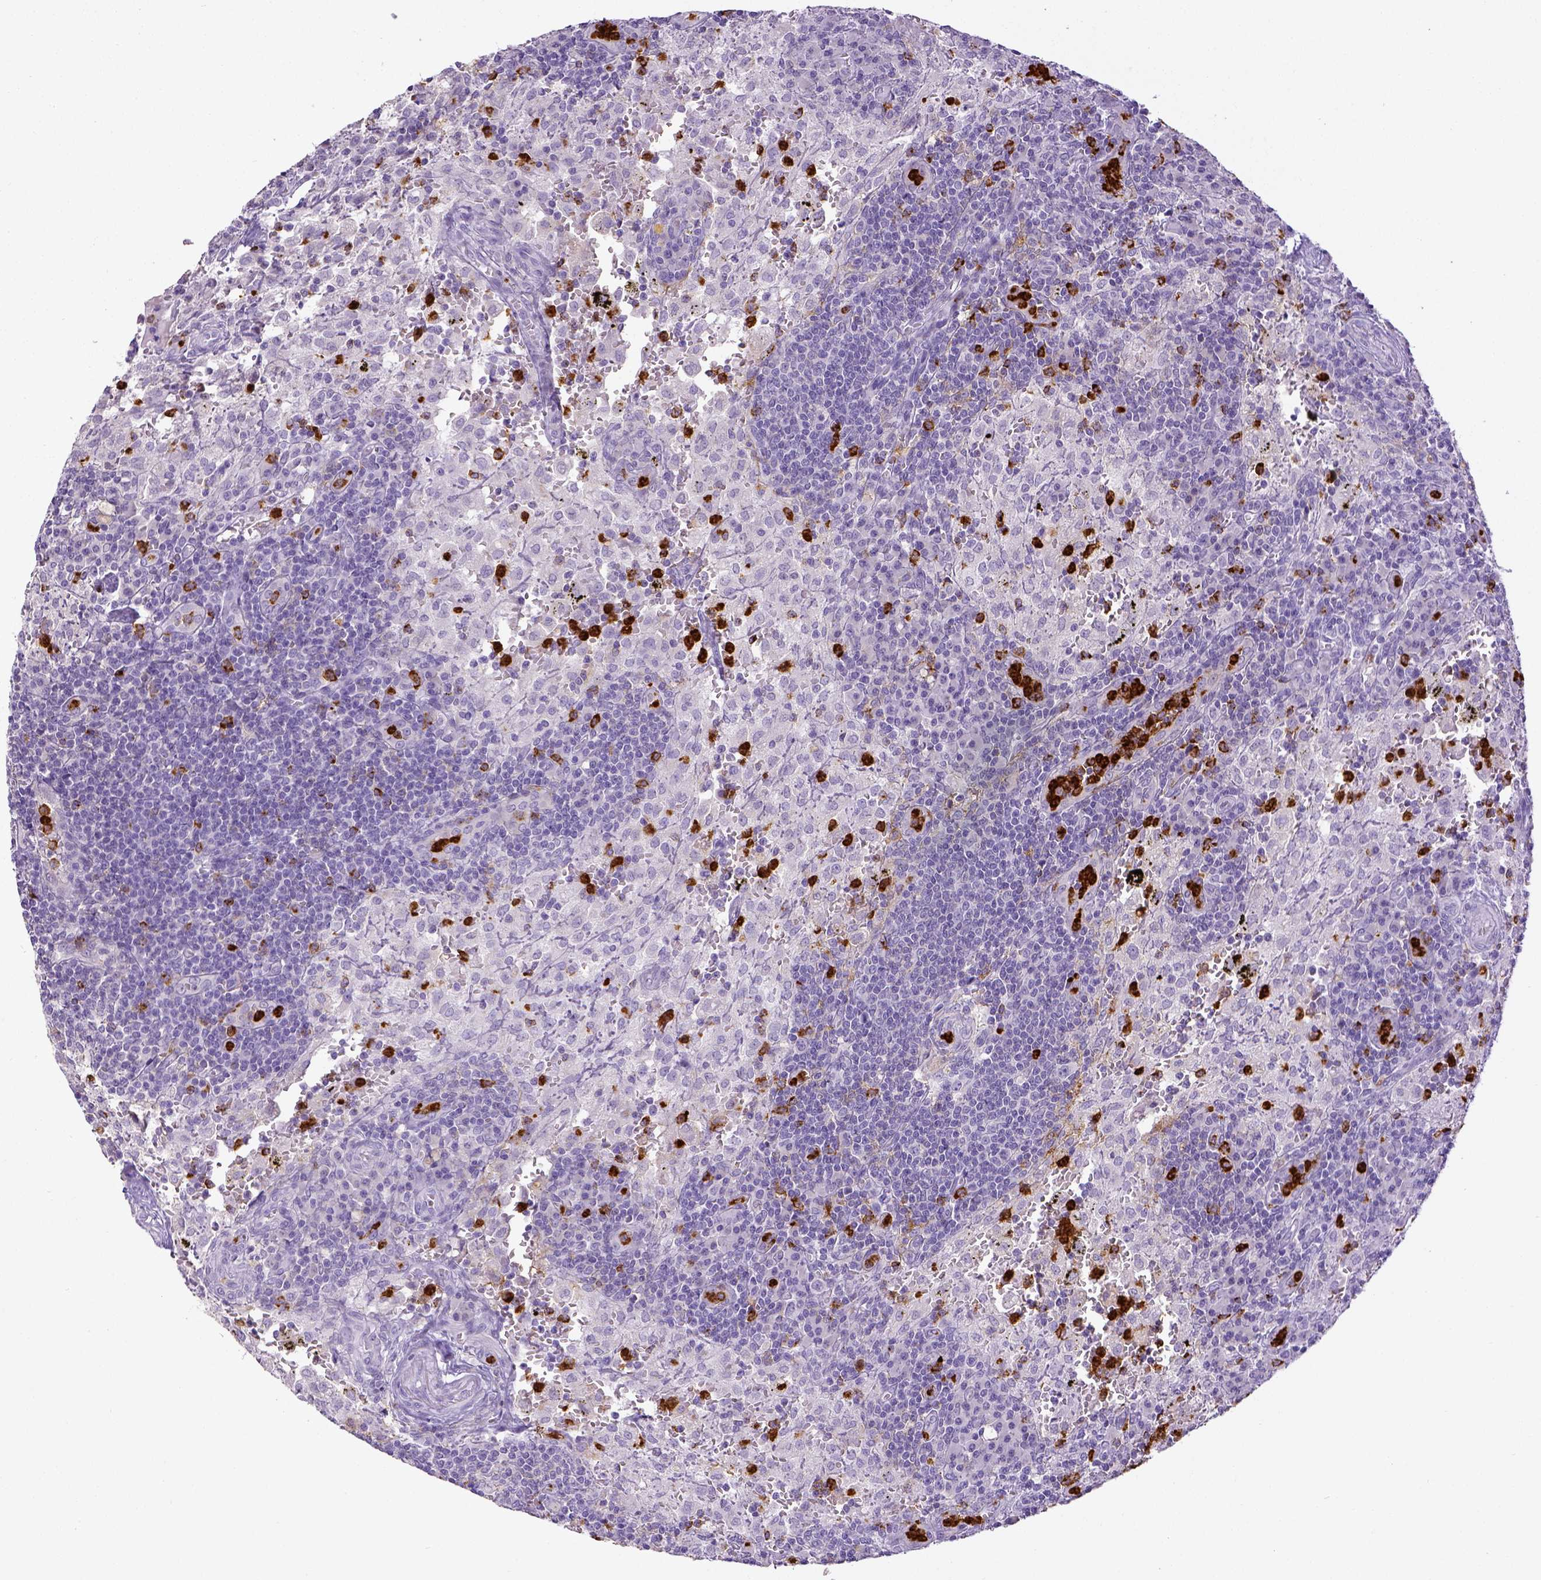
{"staining": {"intensity": "moderate", "quantity": "<25%", "location": "cytoplasmic/membranous"}, "tissue": "lymph node", "cell_type": "Germinal center cells", "image_type": "normal", "snomed": [{"axis": "morphology", "description": "Normal tissue, NOS"}, {"axis": "topography", "description": "Lymph node"}], "caption": "Immunohistochemistry (IHC) (DAB) staining of benign lymph node displays moderate cytoplasmic/membranous protein positivity in approximately <25% of germinal center cells. The staining was performed using DAB (3,3'-diaminobenzidine), with brown indicating positive protein expression. Nuclei are stained blue with hematoxylin.", "gene": "ITGAM", "patient": {"sex": "male", "age": 62}}